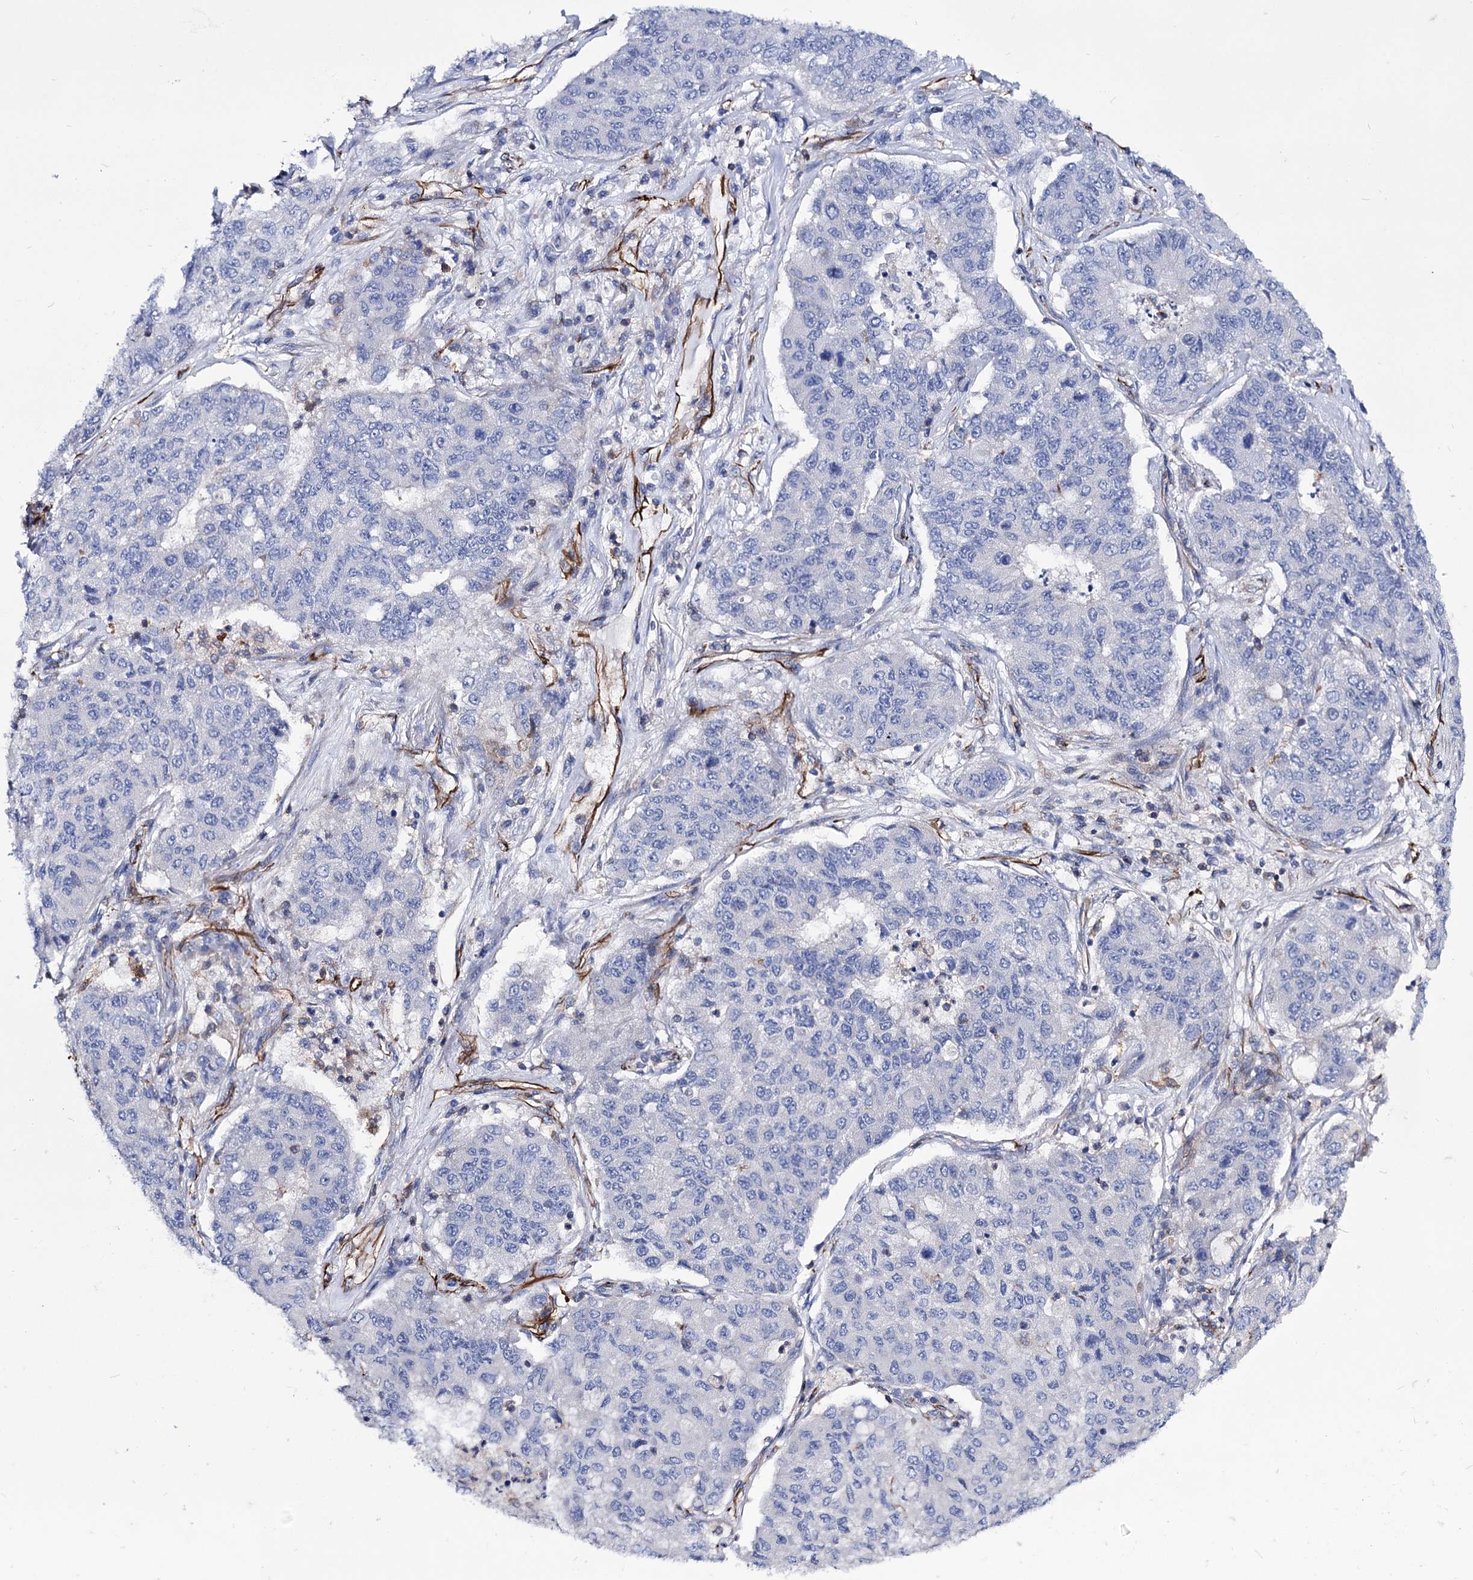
{"staining": {"intensity": "negative", "quantity": "none", "location": "none"}, "tissue": "lung cancer", "cell_type": "Tumor cells", "image_type": "cancer", "snomed": [{"axis": "morphology", "description": "Squamous cell carcinoma, NOS"}, {"axis": "topography", "description": "Lung"}], "caption": "Immunohistochemical staining of squamous cell carcinoma (lung) reveals no significant positivity in tumor cells. The staining was performed using DAB (3,3'-diaminobenzidine) to visualize the protein expression in brown, while the nuclei were stained in blue with hematoxylin (Magnification: 20x).", "gene": "AXL", "patient": {"sex": "male", "age": 74}}